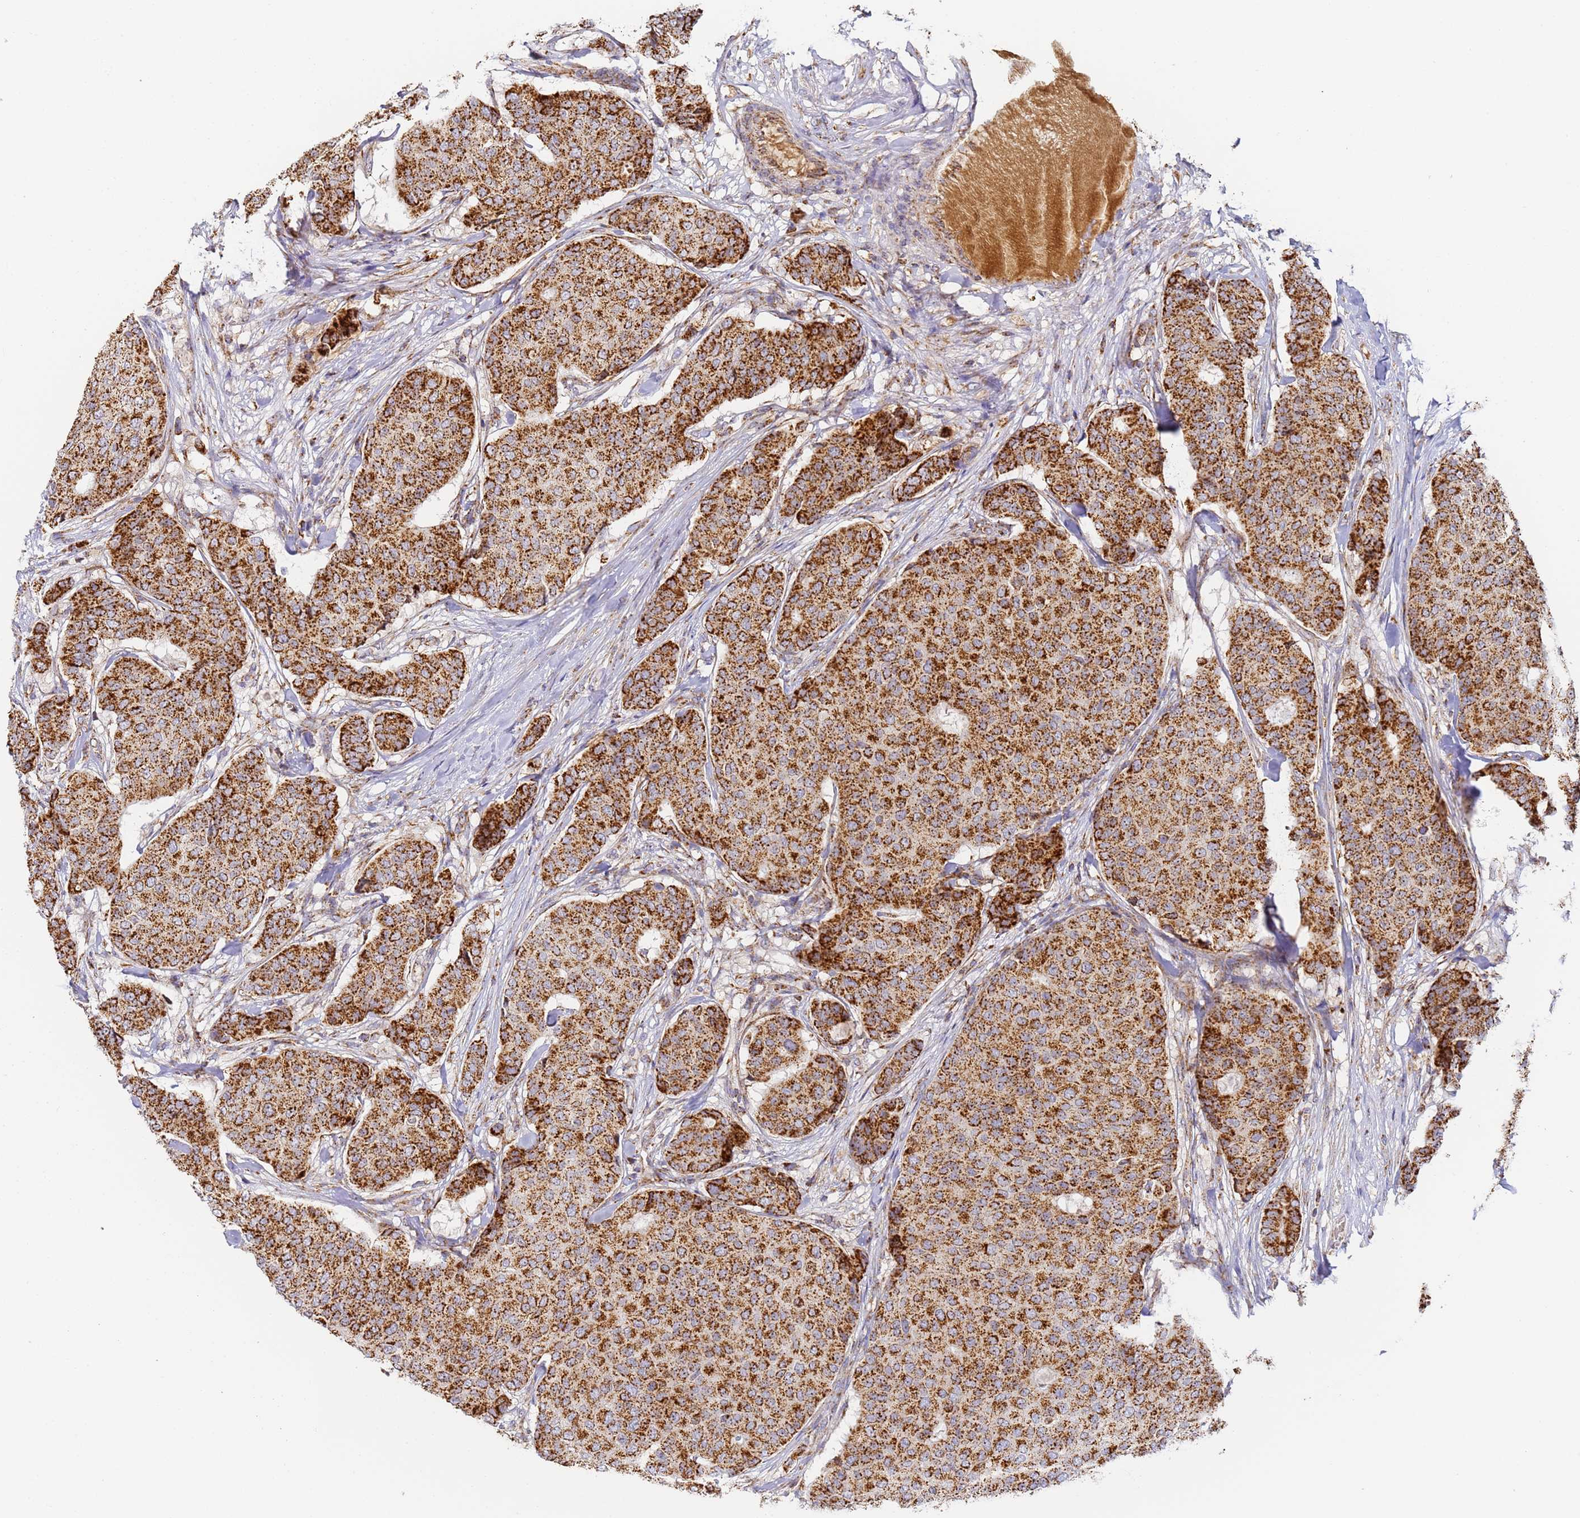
{"staining": {"intensity": "strong", "quantity": ">75%", "location": "cytoplasmic/membranous"}, "tissue": "breast cancer", "cell_type": "Tumor cells", "image_type": "cancer", "snomed": [{"axis": "morphology", "description": "Duct carcinoma"}, {"axis": "topography", "description": "Breast"}], "caption": "This is an image of IHC staining of breast cancer (intraductal carcinoma), which shows strong positivity in the cytoplasmic/membranous of tumor cells.", "gene": "FRG2C", "patient": {"sex": "female", "age": 75}}